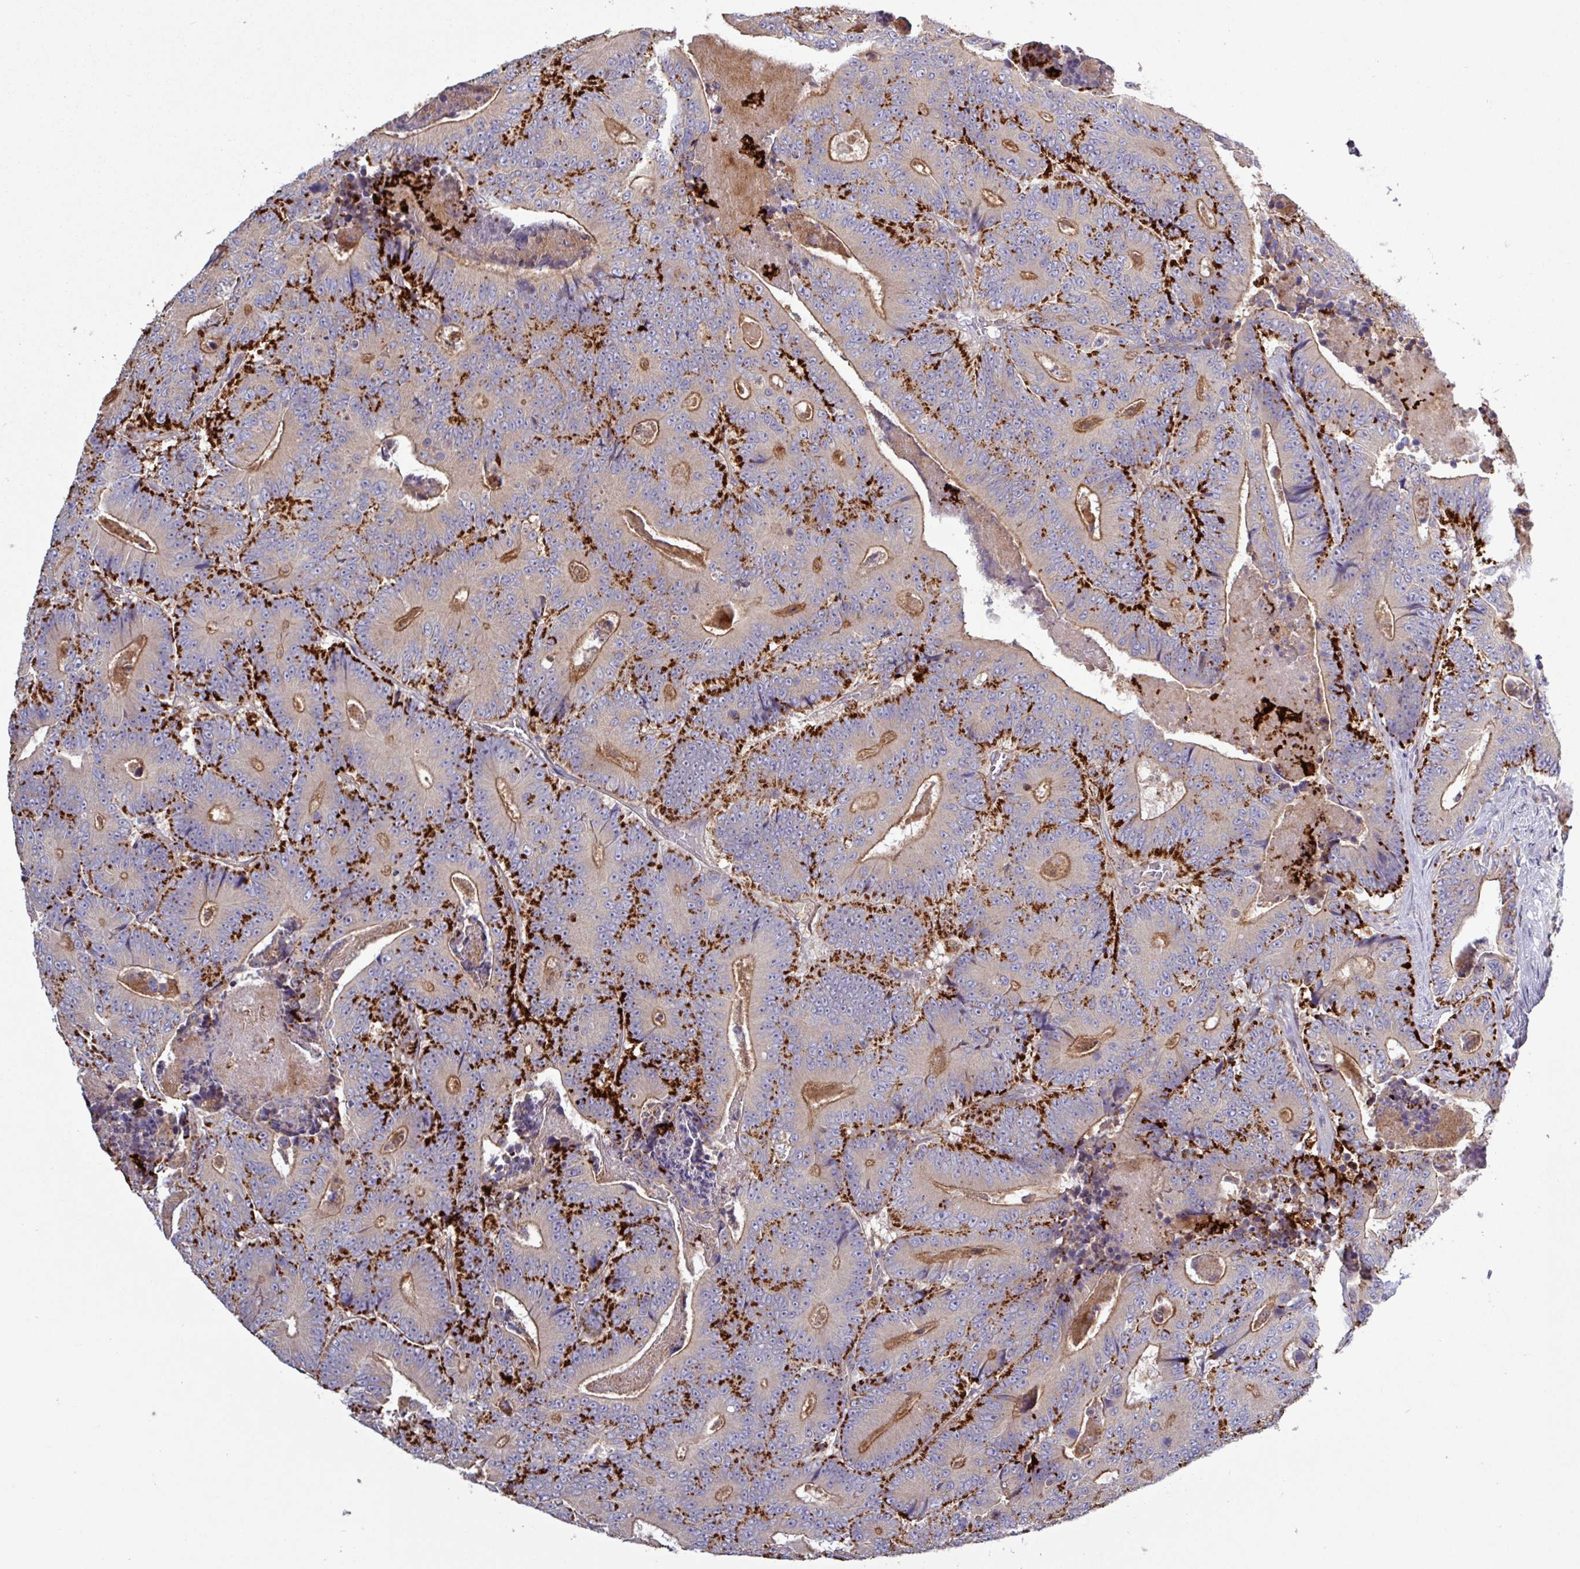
{"staining": {"intensity": "strong", "quantity": ">75%", "location": "cytoplasmic/membranous"}, "tissue": "colorectal cancer", "cell_type": "Tumor cells", "image_type": "cancer", "snomed": [{"axis": "morphology", "description": "Adenocarcinoma, NOS"}, {"axis": "topography", "description": "Colon"}], "caption": "Adenocarcinoma (colorectal) stained with immunohistochemistry reveals strong cytoplasmic/membranous staining in about >75% of tumor cells.", "gene": "PLIN2", "patient": {"sex": "male", "age": 83}}